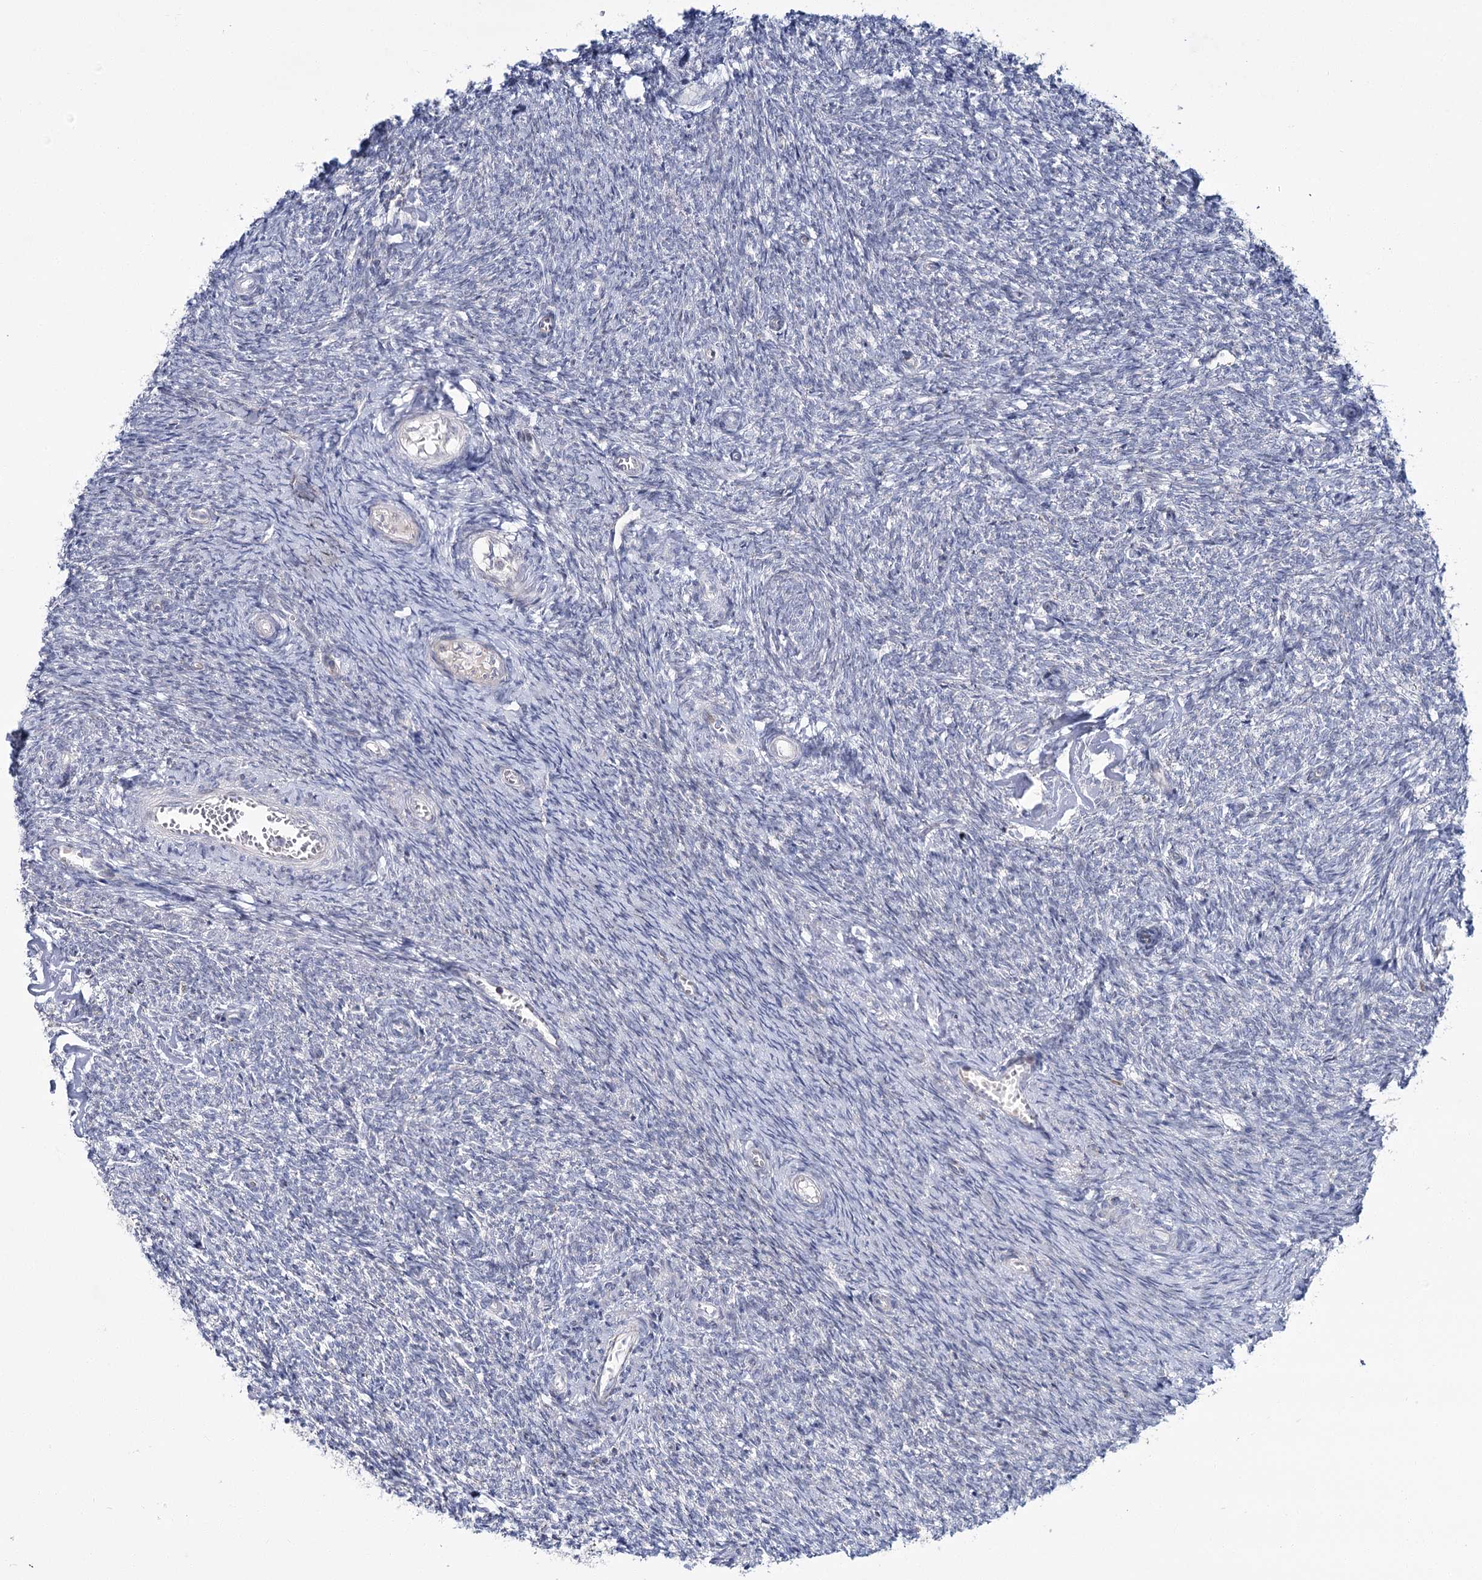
{"staining": {"intensity": "negative", "quantity": "none", "location": "none"}, "tissue": "ovary", "cell_type": "Ovarian stroma cells", "image_type": "normal", "snomed": [{"axis": "morphology", "description": "Normal tissue, NOS"}, {"axis": "topography", "description": "Ovary"}], "caption": "High power microscopy micrograph of an immunohistochemistry micrograph of normal ovary, revealing no significant staining in ovarian stroma cells.", "gene": "CPLANE1", "patient": {"sex": "female", "age": 44}}